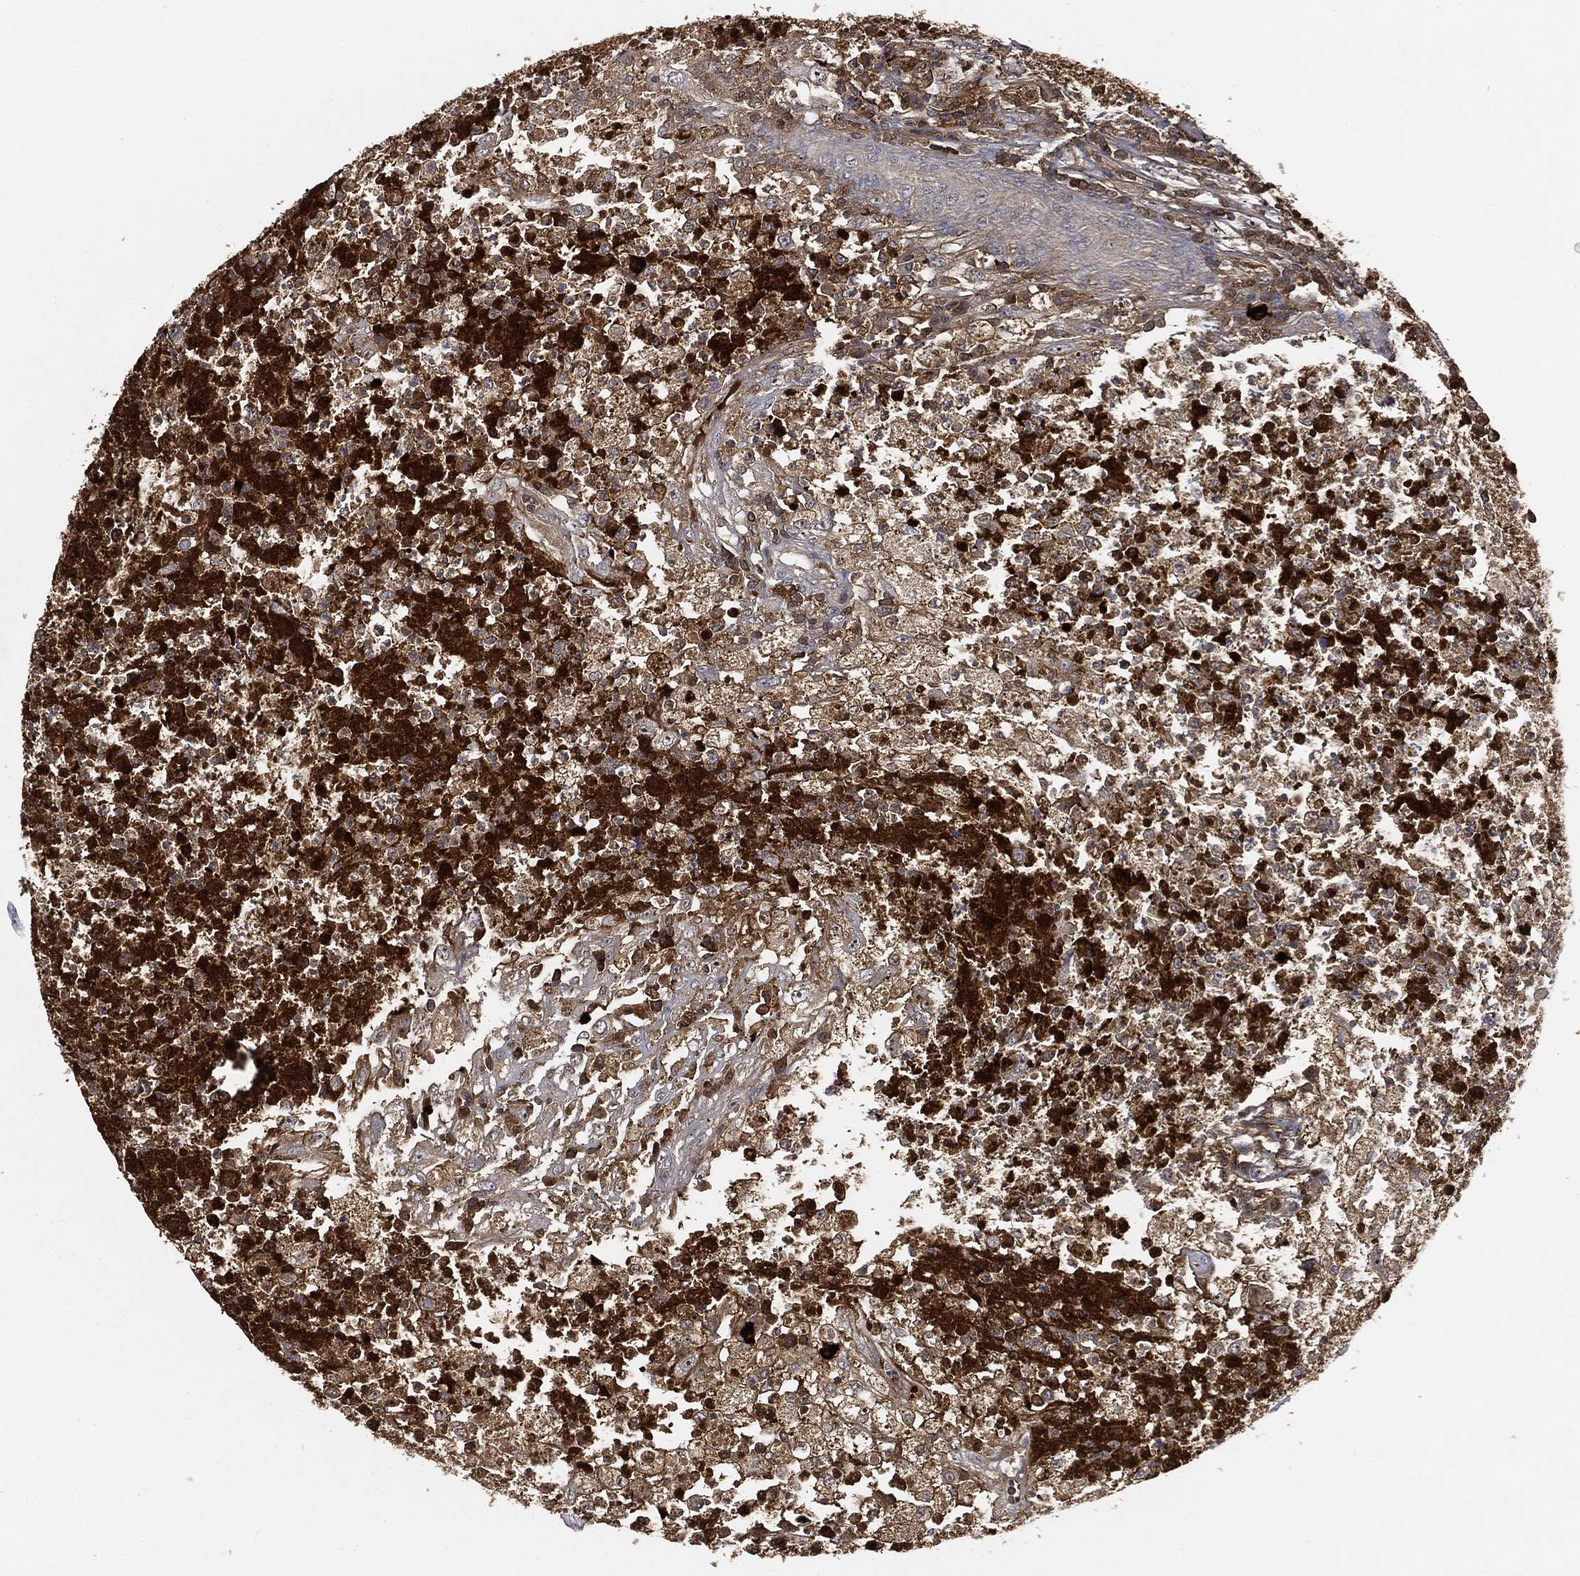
{"staining": {"intensity": "moderate", "quantity": "25%-75%", "location": "cytoplasmic/membranous"}, "tissue": "testis cancer", "cell_type": "Tumor cells", "image_type": "cancer", "snomed": [{"axis": "morphology", "description": "Necrosis, NOS"}, {"axis": "morphology", "description": "Carcinoma, Embryonal, NOS"}, {"axis": "topography", "description": "Testis"}], "caption": "Immunohistochemical staining of testis cancer (embryonal carcinoma) reveals medium levels of moderate cytoplasmic/membranous protein expression in approximately 25%-75% of tumor cells.", "gene": "CRYL1", "patient": {"sex": "male", "age": 19}}